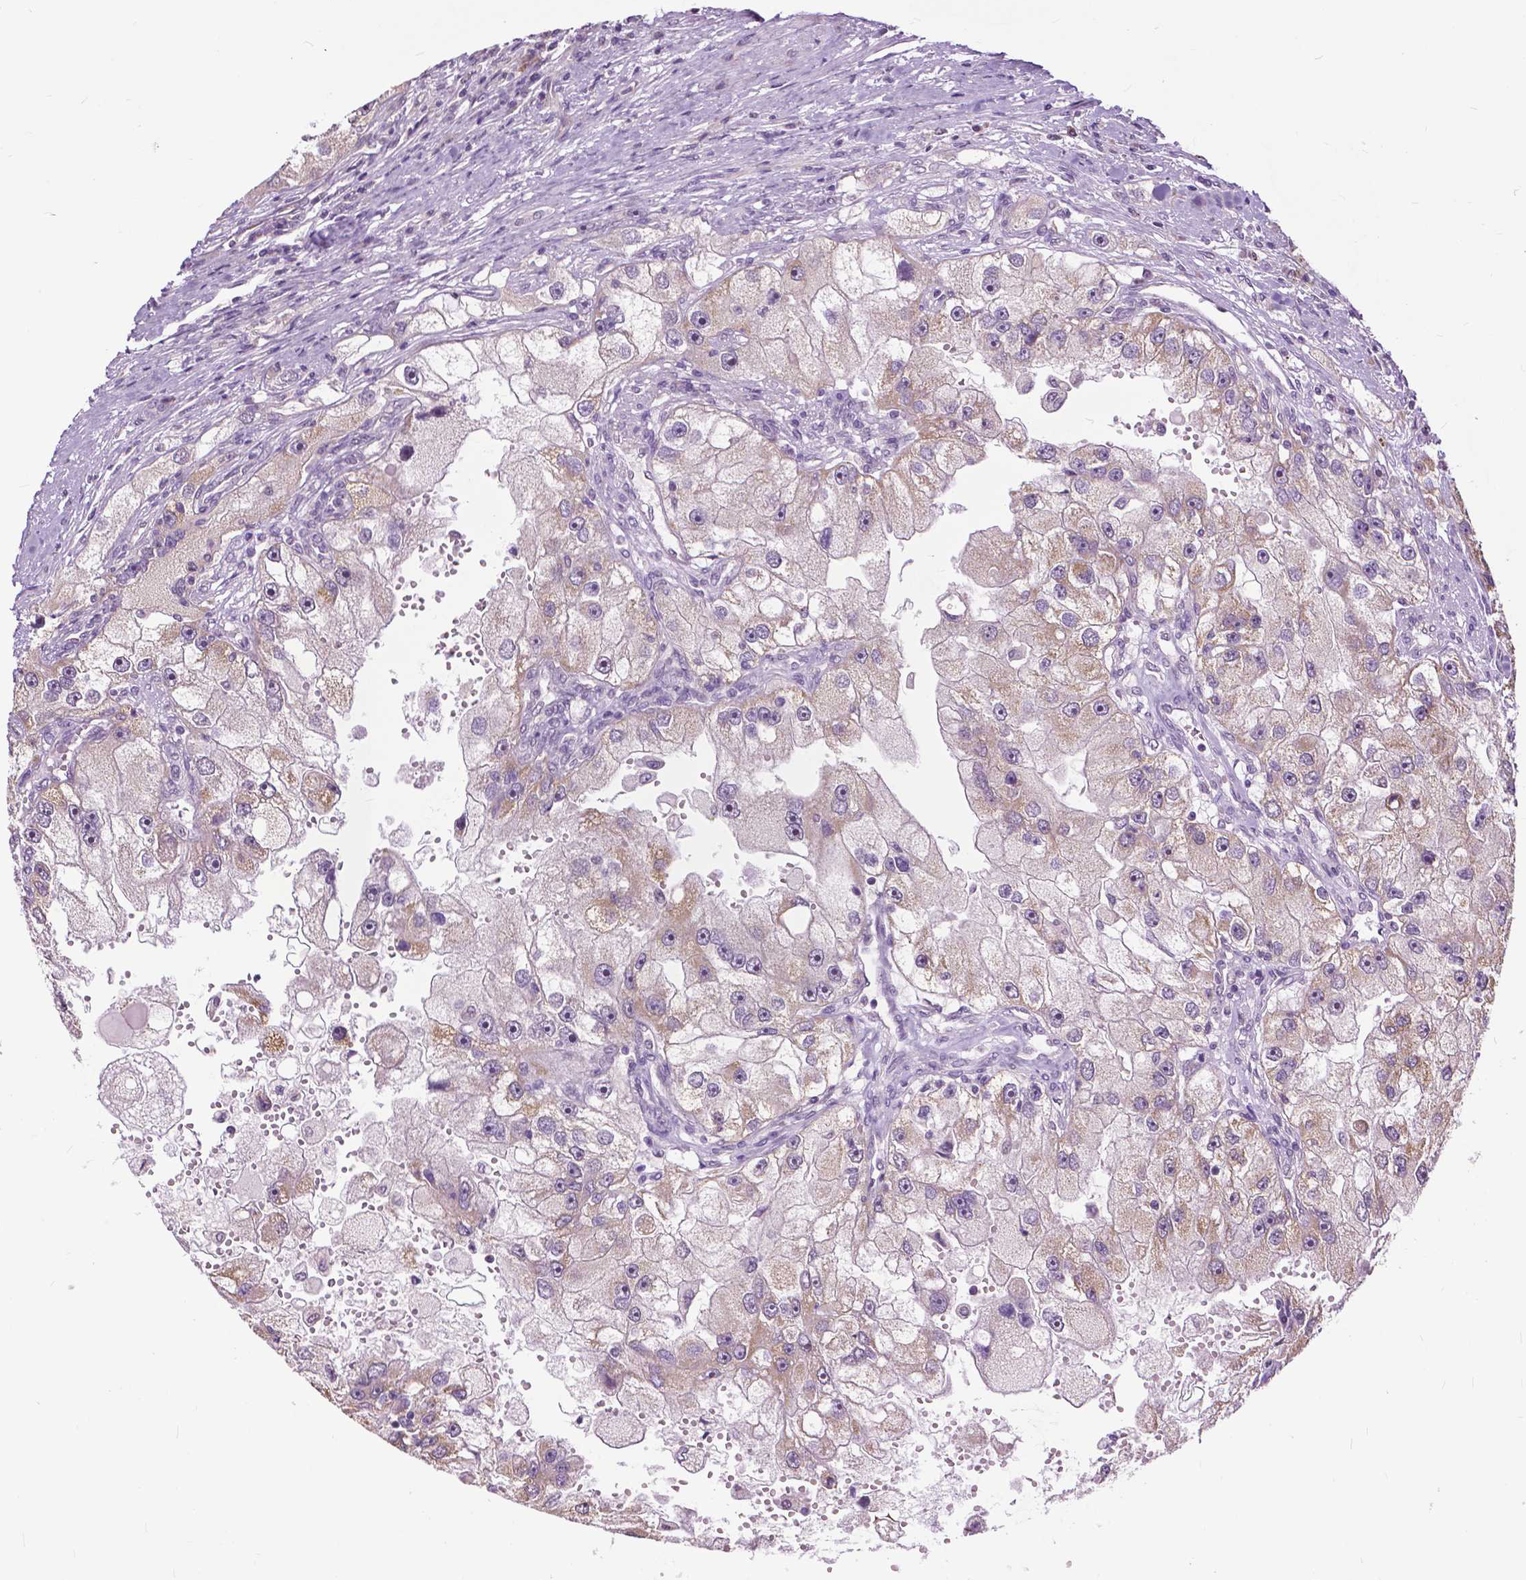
{"staining": {"intensity": "weak", "quantity": "25%-75%", "location": "cytoplasmic/membranous,nuclear"}, "tissue": "renal cancer", "cell_type": "Tumor cells", "image_type": "cancer", "snomed": [{"axis": "morphology", "description": "Adenocarcinoma, NOS"}, {"axis": "topography", "description": "Kidney"}], "caption": "Immunohistochemical staining of human renal cancer (adenocarcinoma) exhibits low levels of weak cytoplasmic/membranous and nuclear expression in approximately 25%-75% of tumor cells. The staining was performed using DAB to visualize the protein expression in brown, while the nuclei were stained in blue with hematoxylin (Magnification: 20x).", "gene": "TTC9B", "patient": {"sex": "male", "age": 63}}